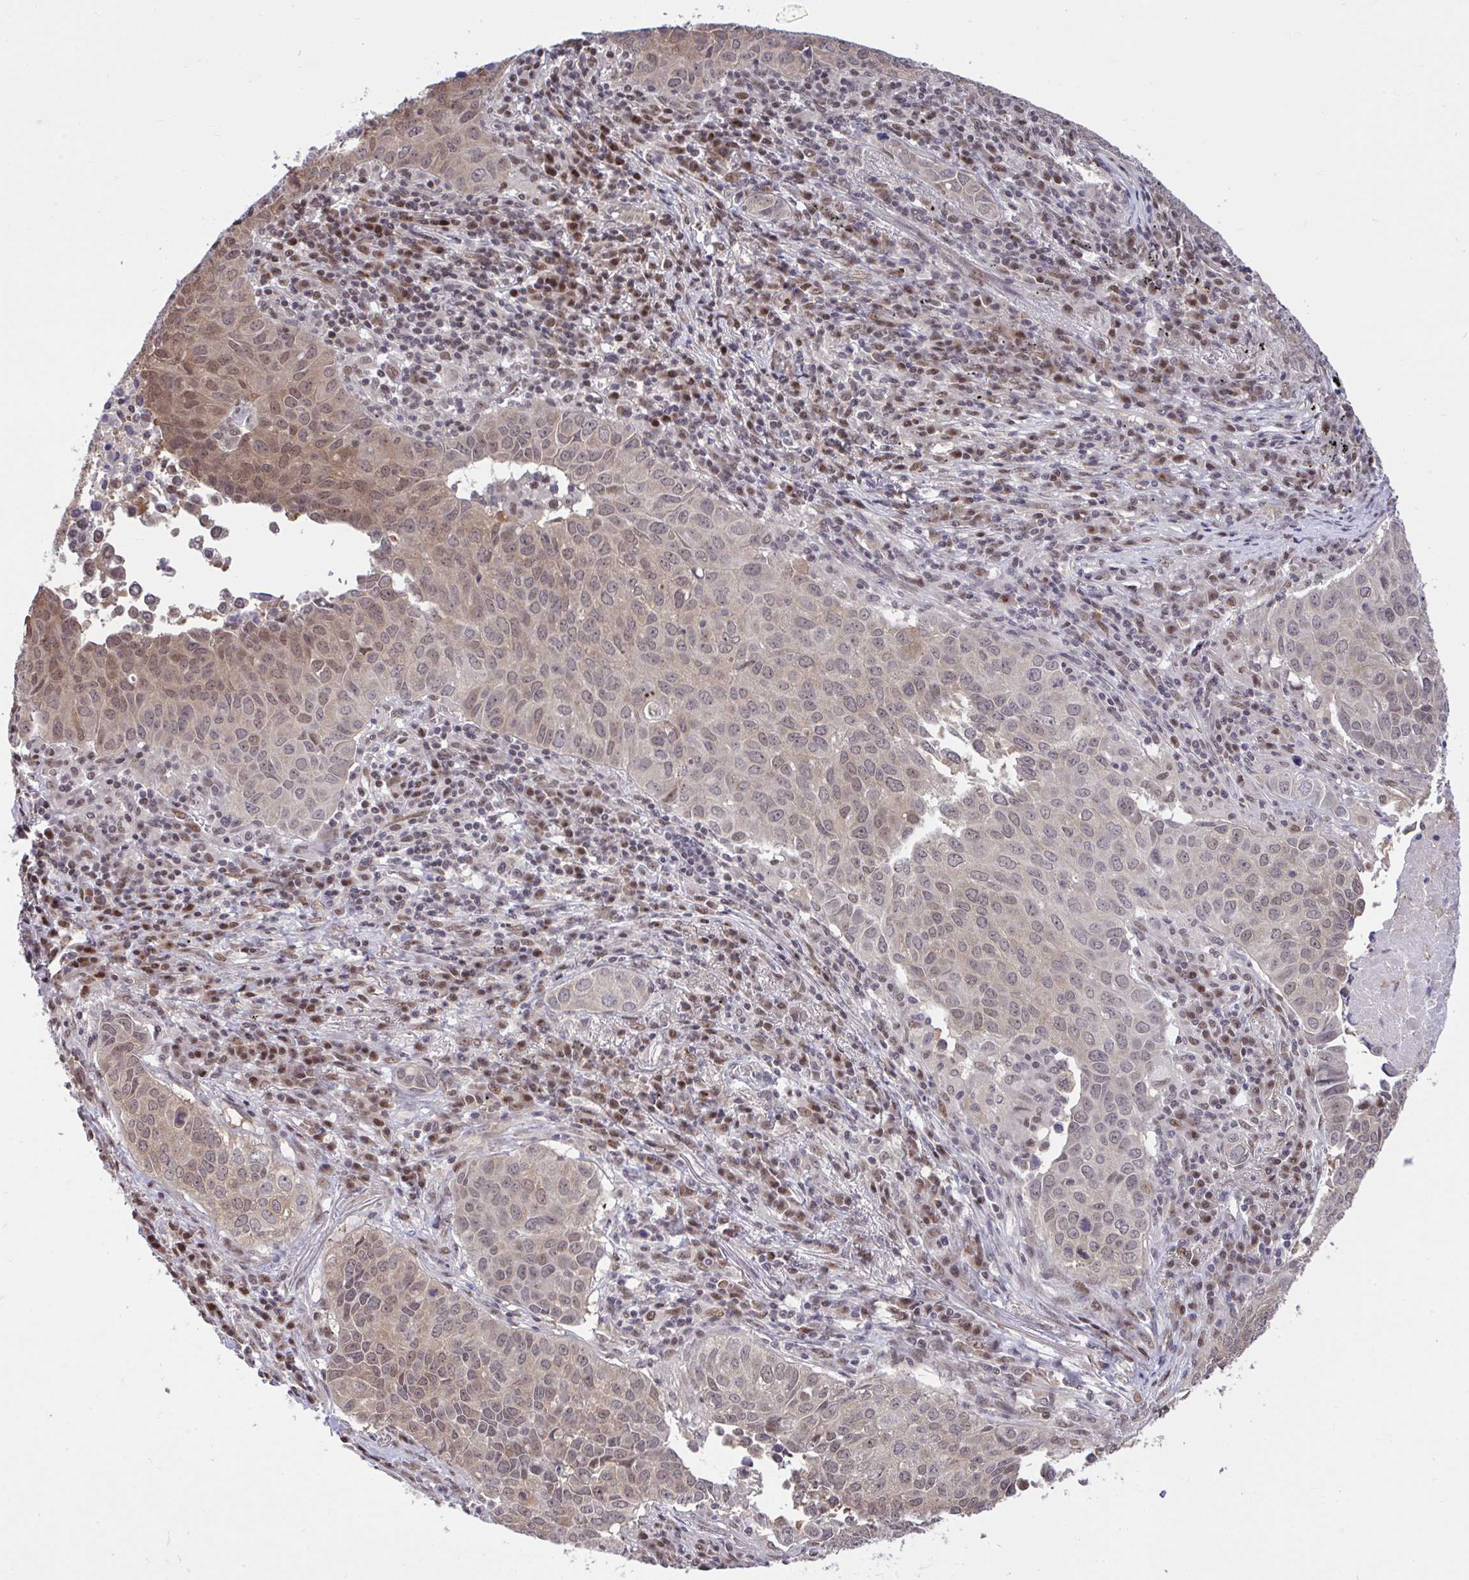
{"staining": {"intensity": "weak", "quantity": "25%-75%", "location": "cytoplasmic/membranous,nuclear"}, "tissue": "lung cancer", "cell_type": "Tumor cells", "image_type": "cancer", "snomed": [{"axis": "morphology", "description": "Adenocarcinoma, NOS"}, {"axis": "topography", "description": "Lung"}], "caption": "This is an image of immunohistochemistry (IHC) staining of lung cancer, which shows weak positivity in the cytoplasmic/membranous and nuclear of tumor cells.", "gene": "GLIS3", "patient": {"sex": "female", "age": 50}}